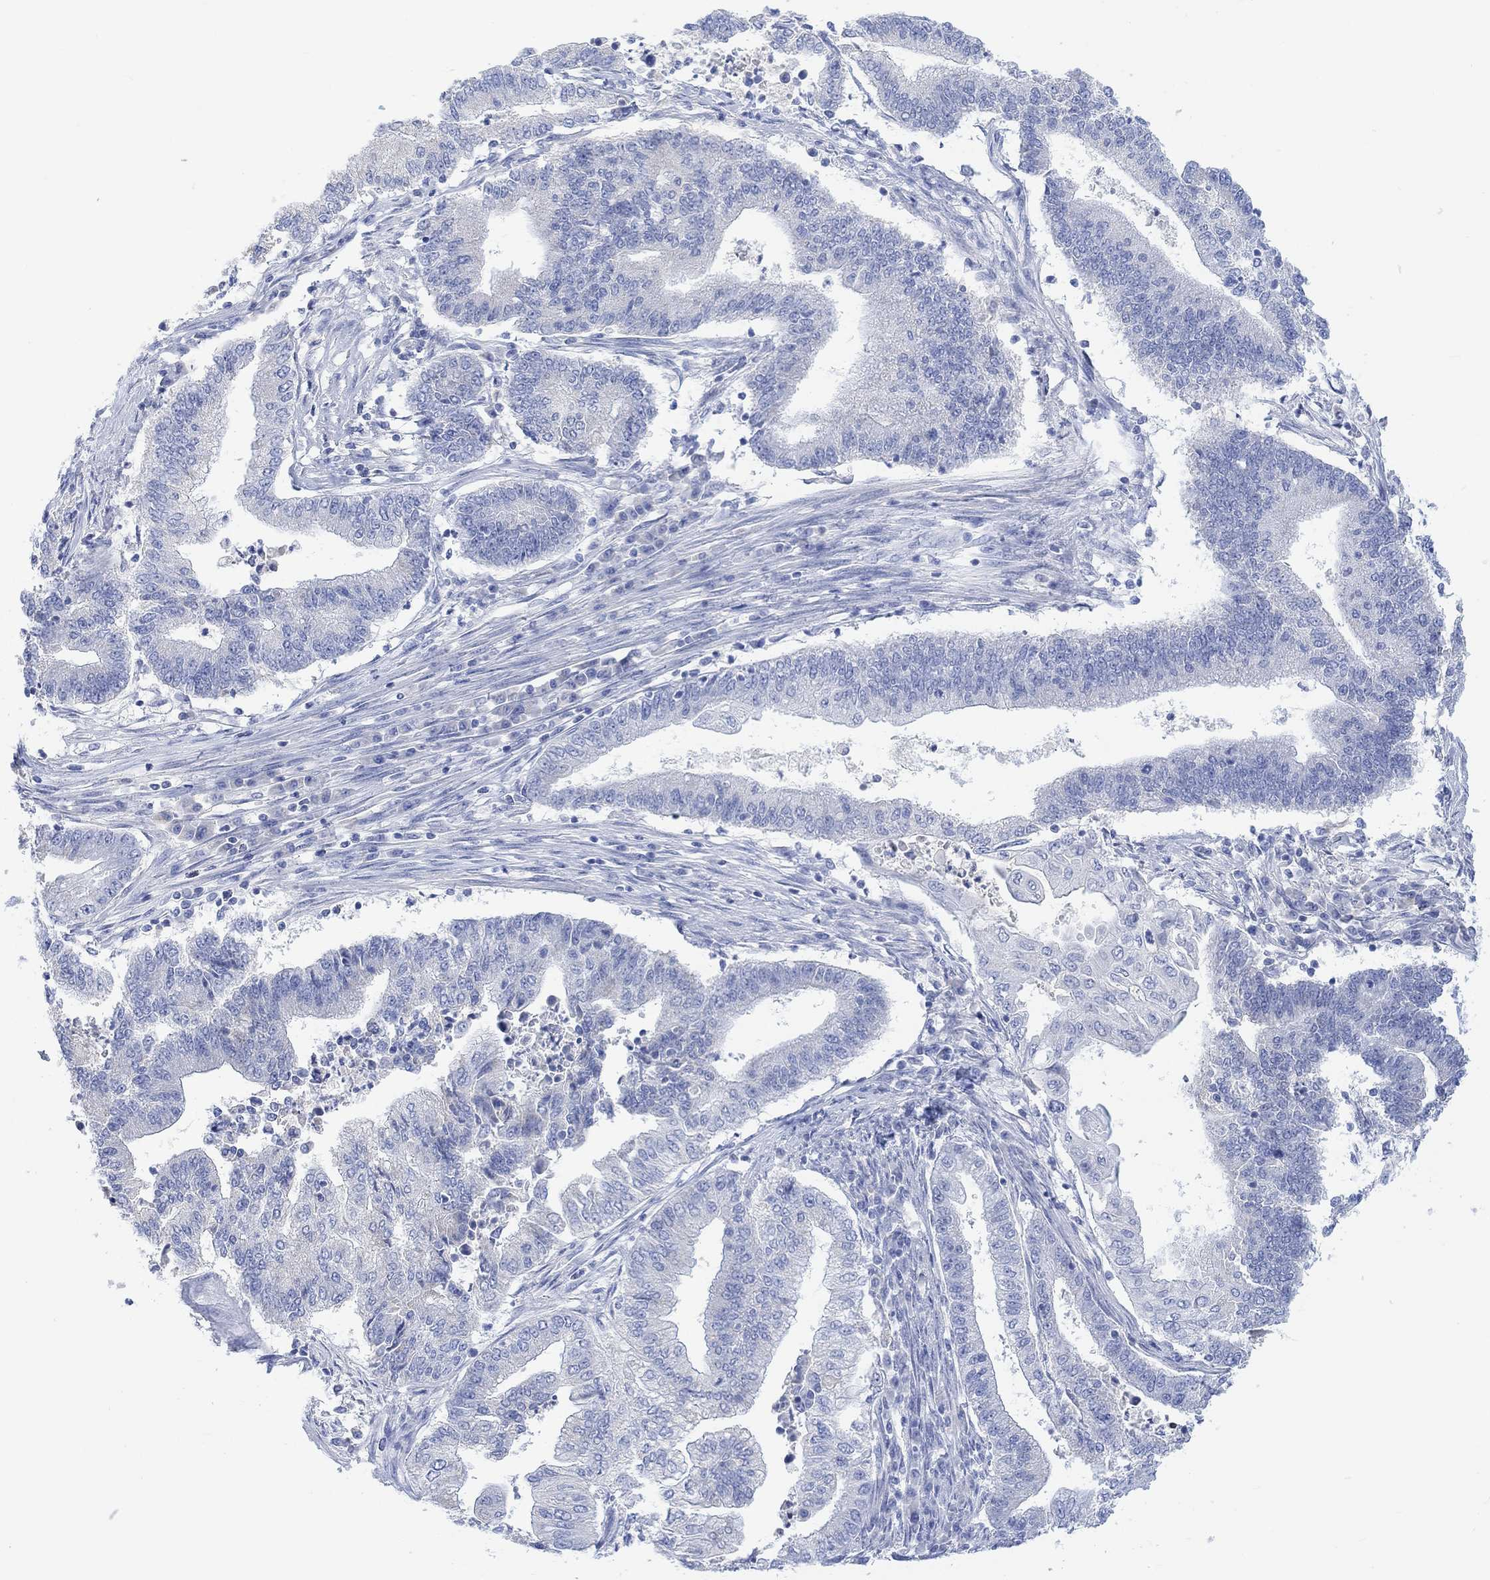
{"staining": {"intensity": "negative", "quantity": "none", "location": "none"}, "tissue": "endometrial cancer", "cell_type": "Tumor cells", "image_type": "cancer", "snomed": [{"axis": "morphology", "description": "Adenocarcinoma, NOS"}, {"axis": "topography", "description": "Uterus"}, {"axis": "topography", "description": "Endometrium"}], "caption": "IHC of human adenocarcinoma (endometrial) exhibits no expression in tumor cells.", "gene": "CALCA", "patient": {"sex": "female", "age": 54}}